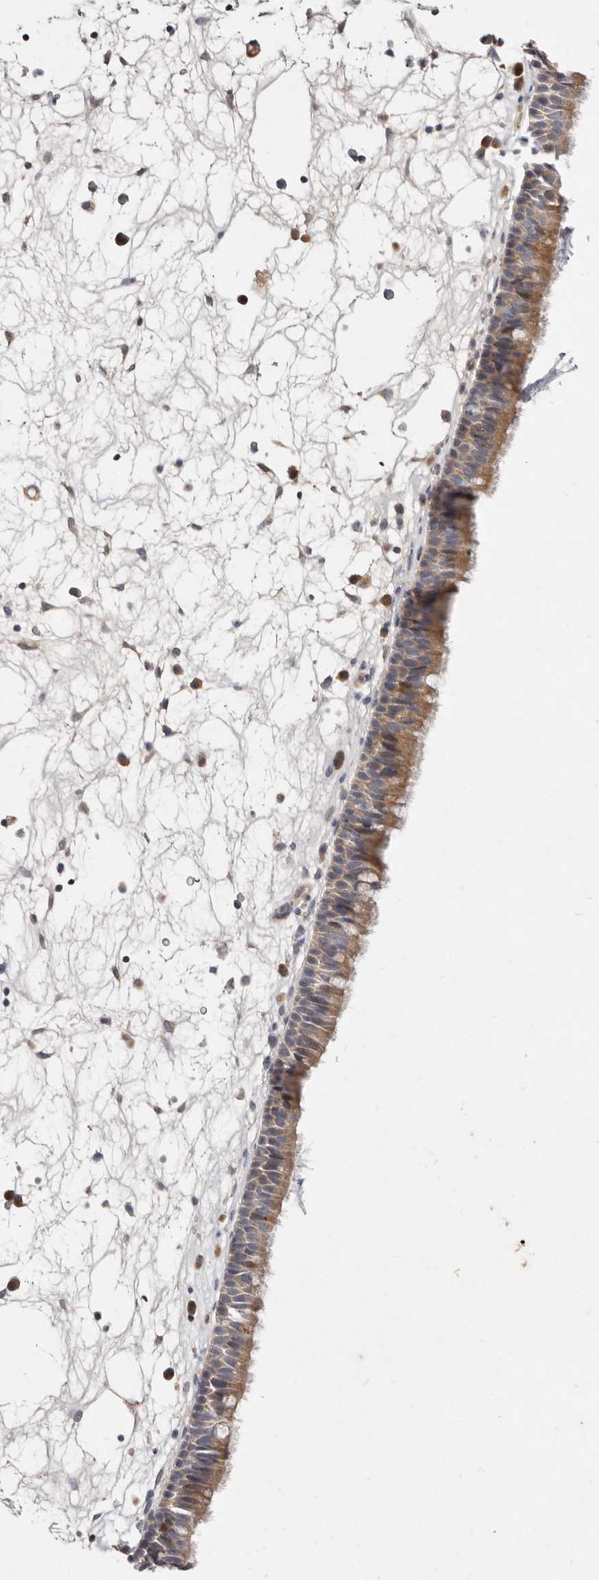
{"staining": {"intensity": "moderate", "quantity": "25%-75%", "location": "cytoplasmic/membranous"}, "tissue": "nasopharynx", "cell_type": "Respiratory epithelial cells", "image_type": "normal", "snomed": [{"axis": "morphology", "description": "Normal tissue, NOS"}, {"axis": "morphology", "description": "Inflammation, NOS"}, {"axis": "morphology", "description": "Malignant melanoma, Metastatic site"}, {"axis": "topography", "description": "Nasopharynx"}], "caption": "Respiratory epithelial cells demonstrate medium levels of moderate cytoplasmic/membranous staining in approximately 25%-75% of cells in unremarkable human nasopharynx. Ihc stains the protein of interest in brown and the nuclei are stained blue.", "gene": "SLC25A20", "patient": {"sex": "male", "age": 70}}